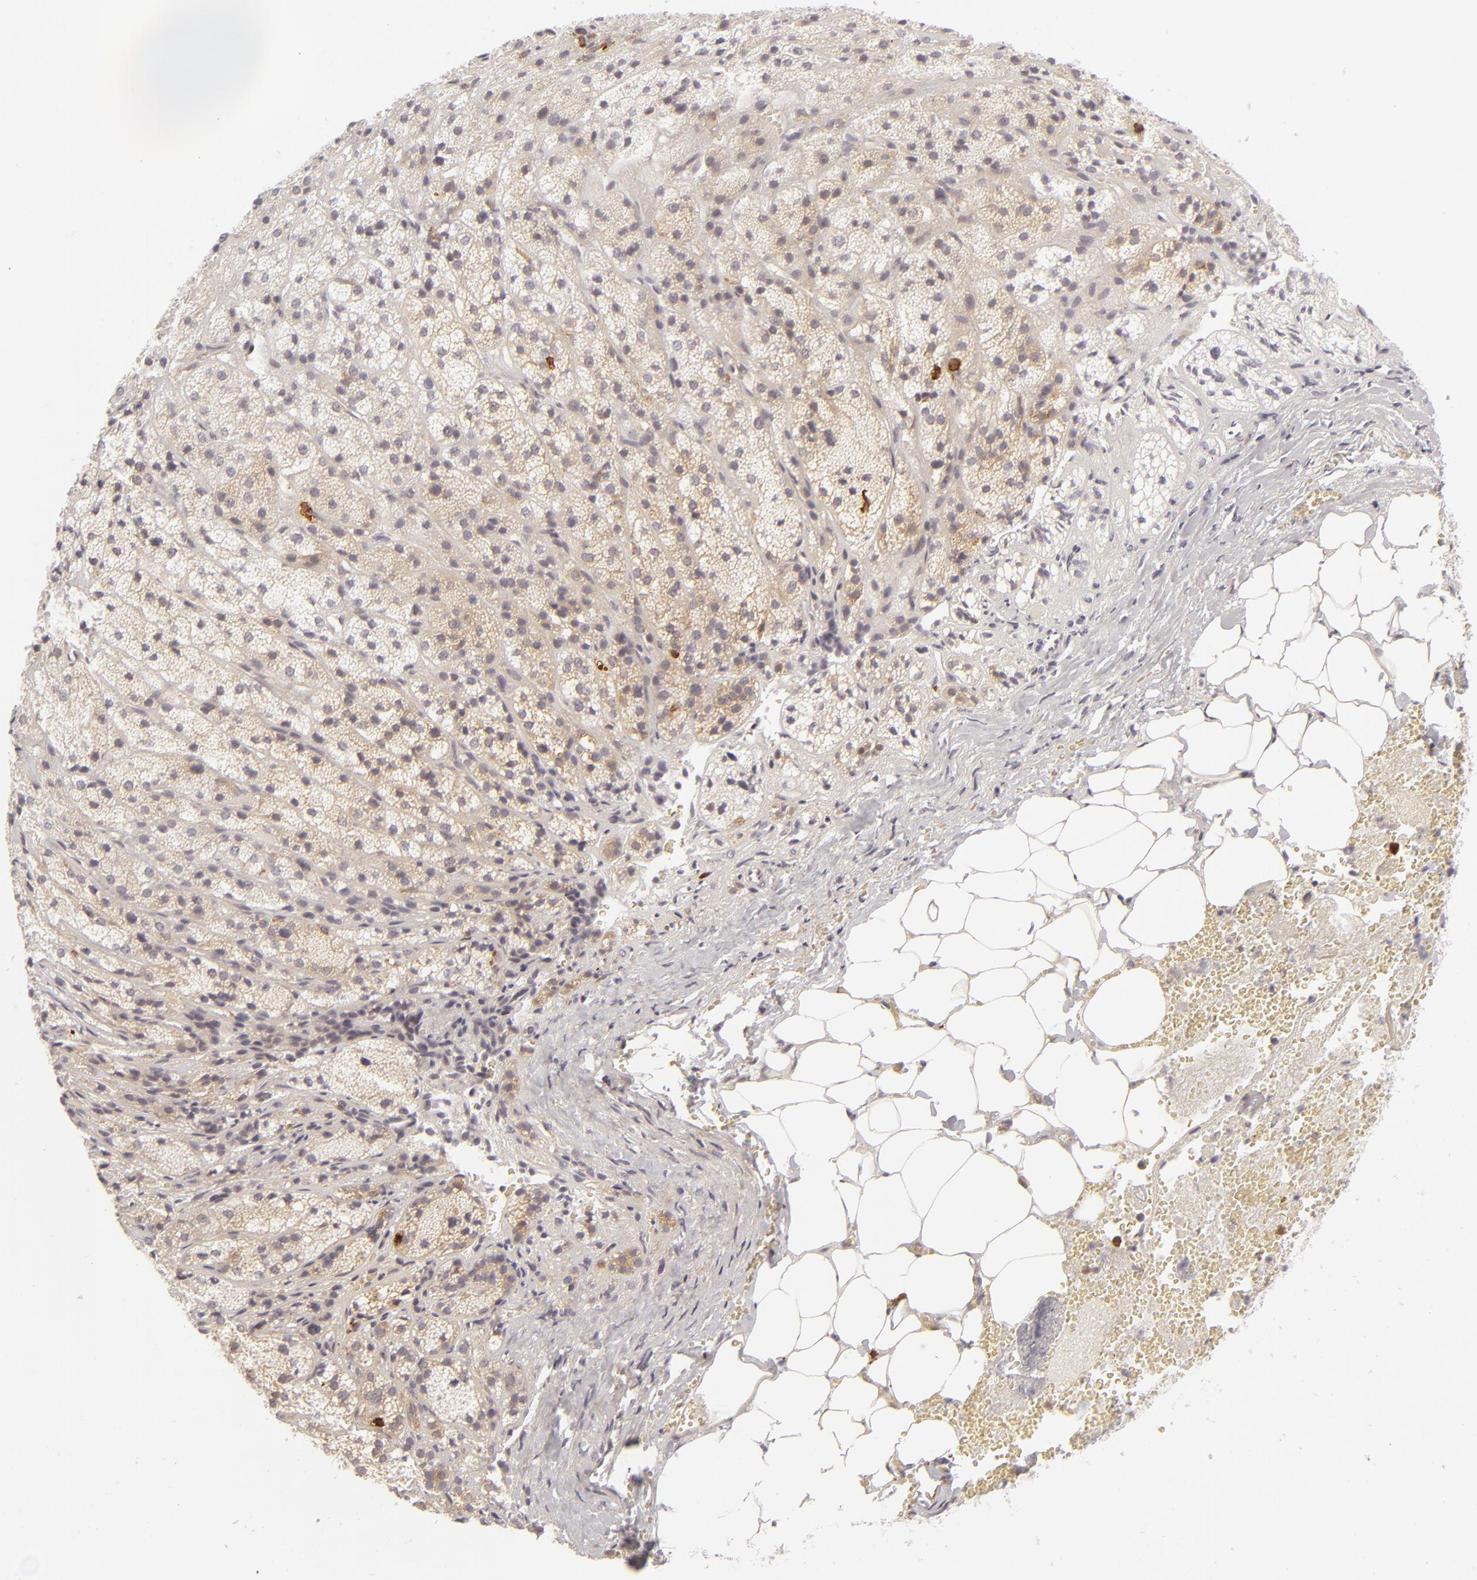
{"staining": {"intensity": "weak", "quantity": "25%-75%", "location": "cytoplasmic/membranous"}, "tissue": "adrenal gland", "cell_type": "Glandular cells", "image_type": "normal", "snomed": [{"axis": "morphology", "description": "Normal tissue, NOS"}, {"axis": "topography", "description": "Adrenal gland"}], "caption": "Glandular cells show low levels of weak cytoplasmic/membranous expression in approximately 25%-75% of cells in normal human adrenal gland.", "gene": "APOBEC3G", "patient": {"sex": "female", "age": 71}}